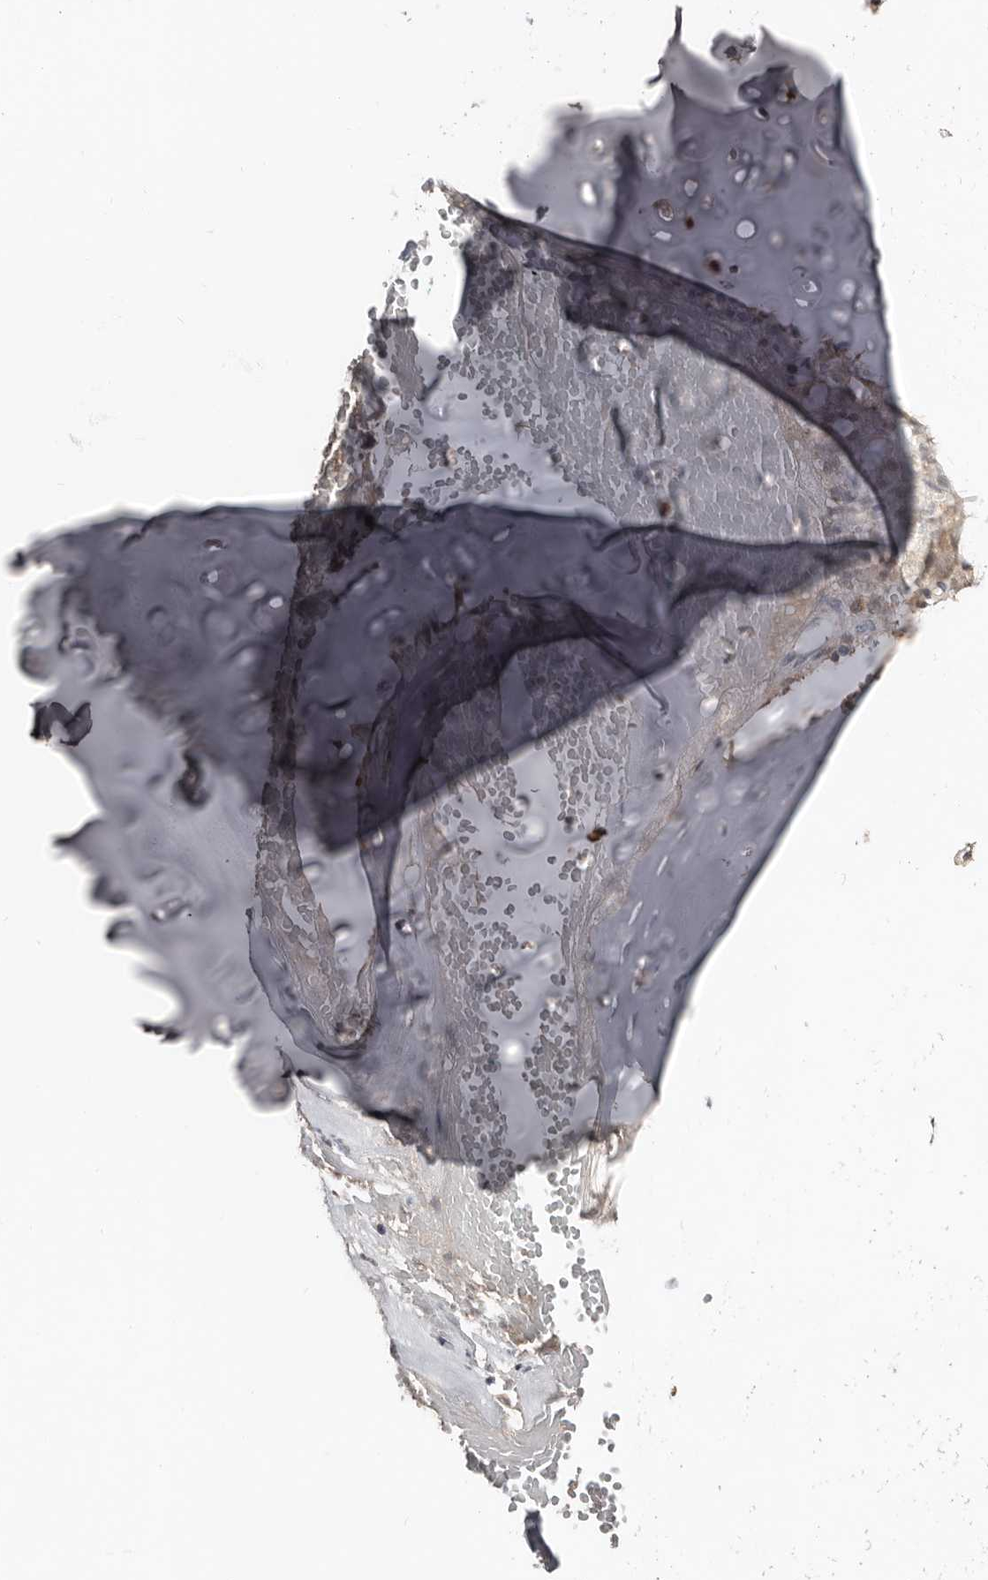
{"staining": {"intensity": "negative", "quantity": "none", "location": "none"}, "tissue": "adipose tissue", "cell_type": "Adipocytes", "image_type": "normal", "snomed": [{"axis": "morphology", "description": "Normal tissue, NOS"}, {"axis": "morphology", "description": "Basal cell carcinoma"}, {"axis": "topography", "description": "Cartilage tissue"}, {"axis": "topography", "description": "Nasopharynx"}, {"axis": "topography", "description": "Oral tissue"}], "caption": "This micrograph is of normal adipose tissue stained with immunohistochemistry (IHC) to label a protein in brown with the nuclei are counter-stained blue. There is no staining in adipocytes.", "gene": "SLC39A2", "patient": {"sex": "female", "age": 77}}